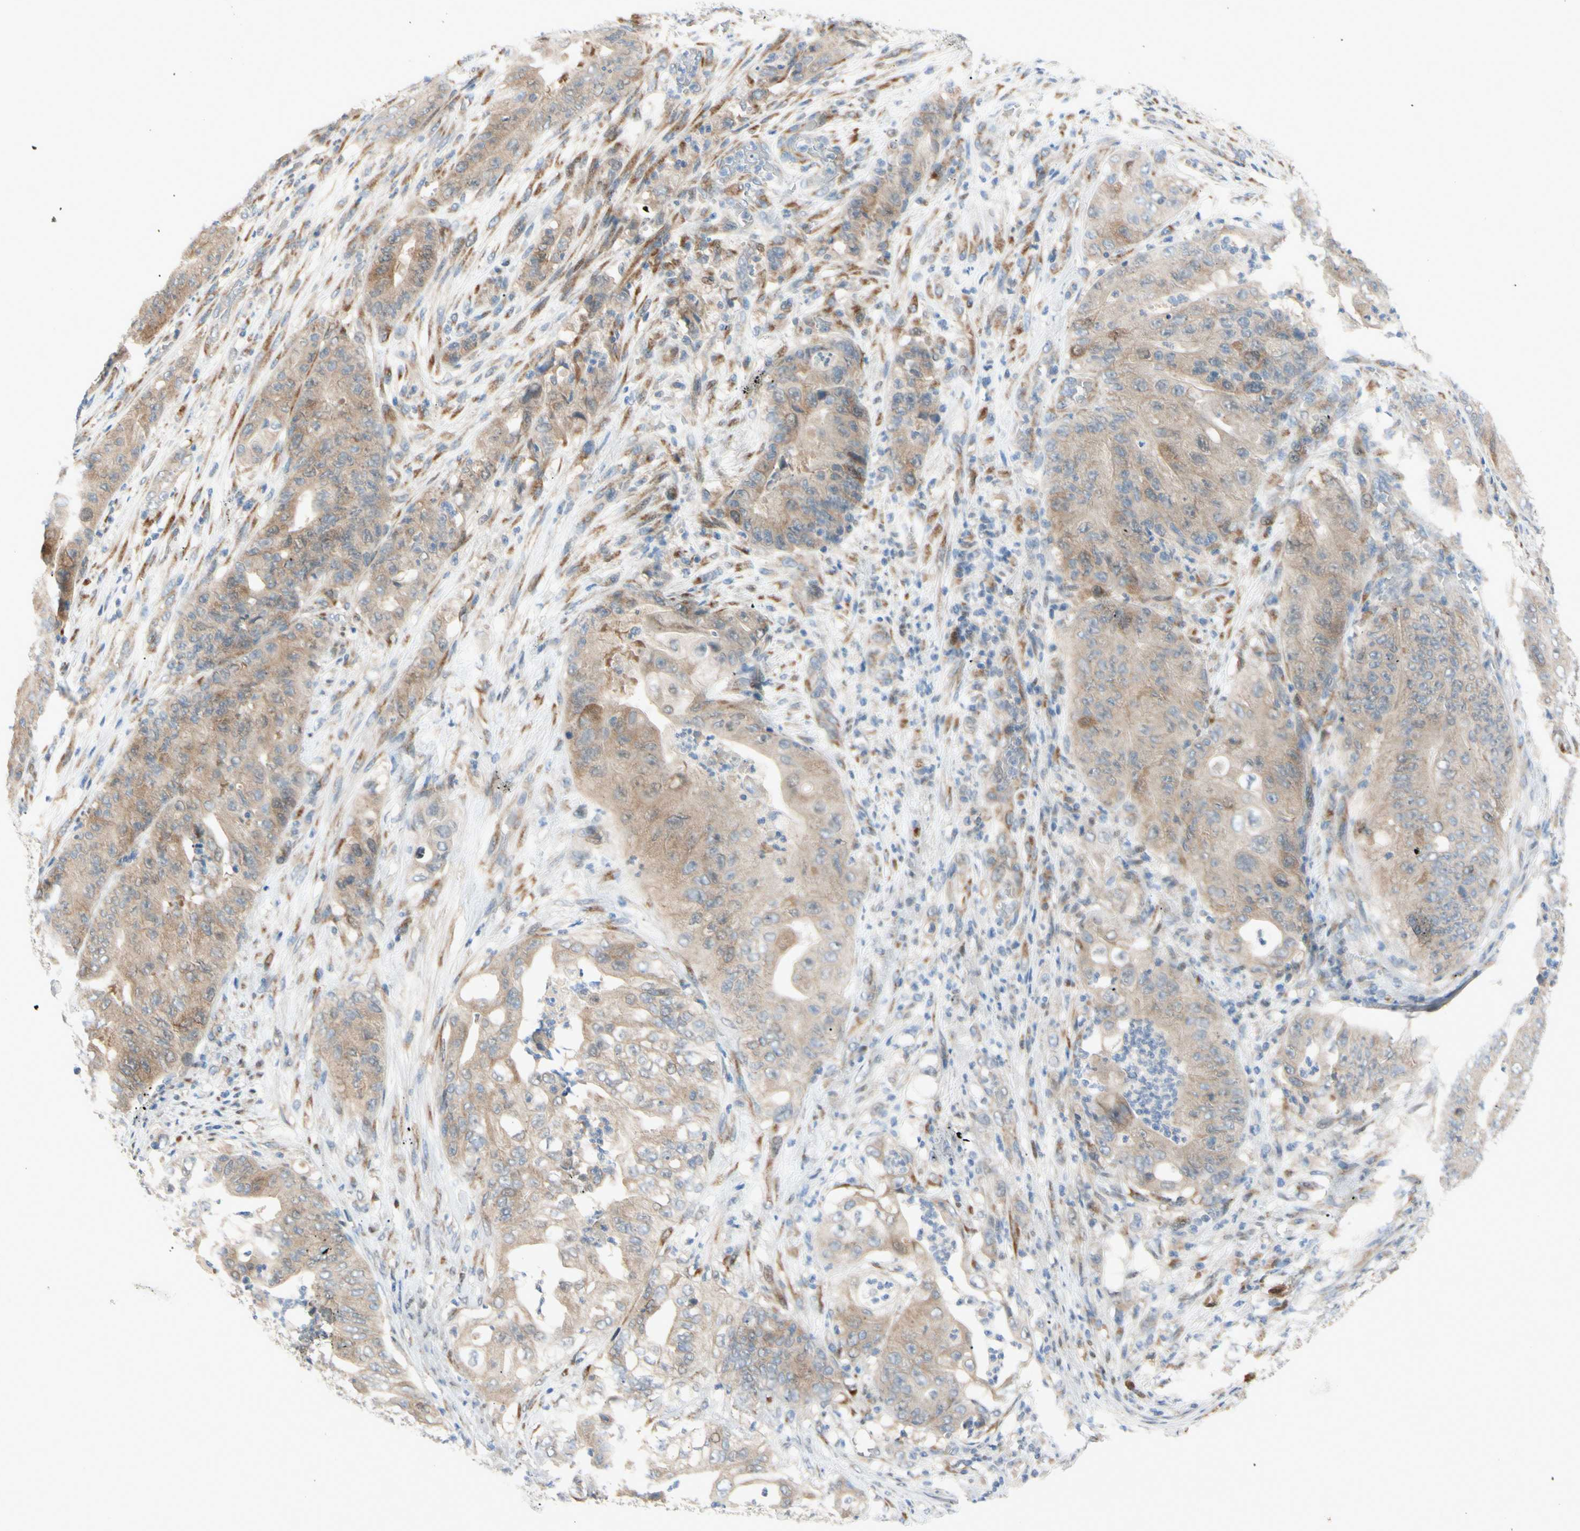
{"staining": {"intensity": "weak", "quantity": ">75%", "location": "cytoplasmic/membranous"}, "tissue": "stomach cancer", "cell_type": "Tumor cells", "image_type": "cancer", "snomed": [{"axis": "morphology", "description": "Adenocarcinoma, NOS"}, {"axis": "topography", "description": "Stomach"}], "caption": "The histopathology image exhibits a brown stain indicating the presence of a protein in the cytoplasmic/membranous of tumor cells in adenocarcinoma (stomach).", "gene": "PTTG1", "patient": {"sex": "female", "age": 73}}